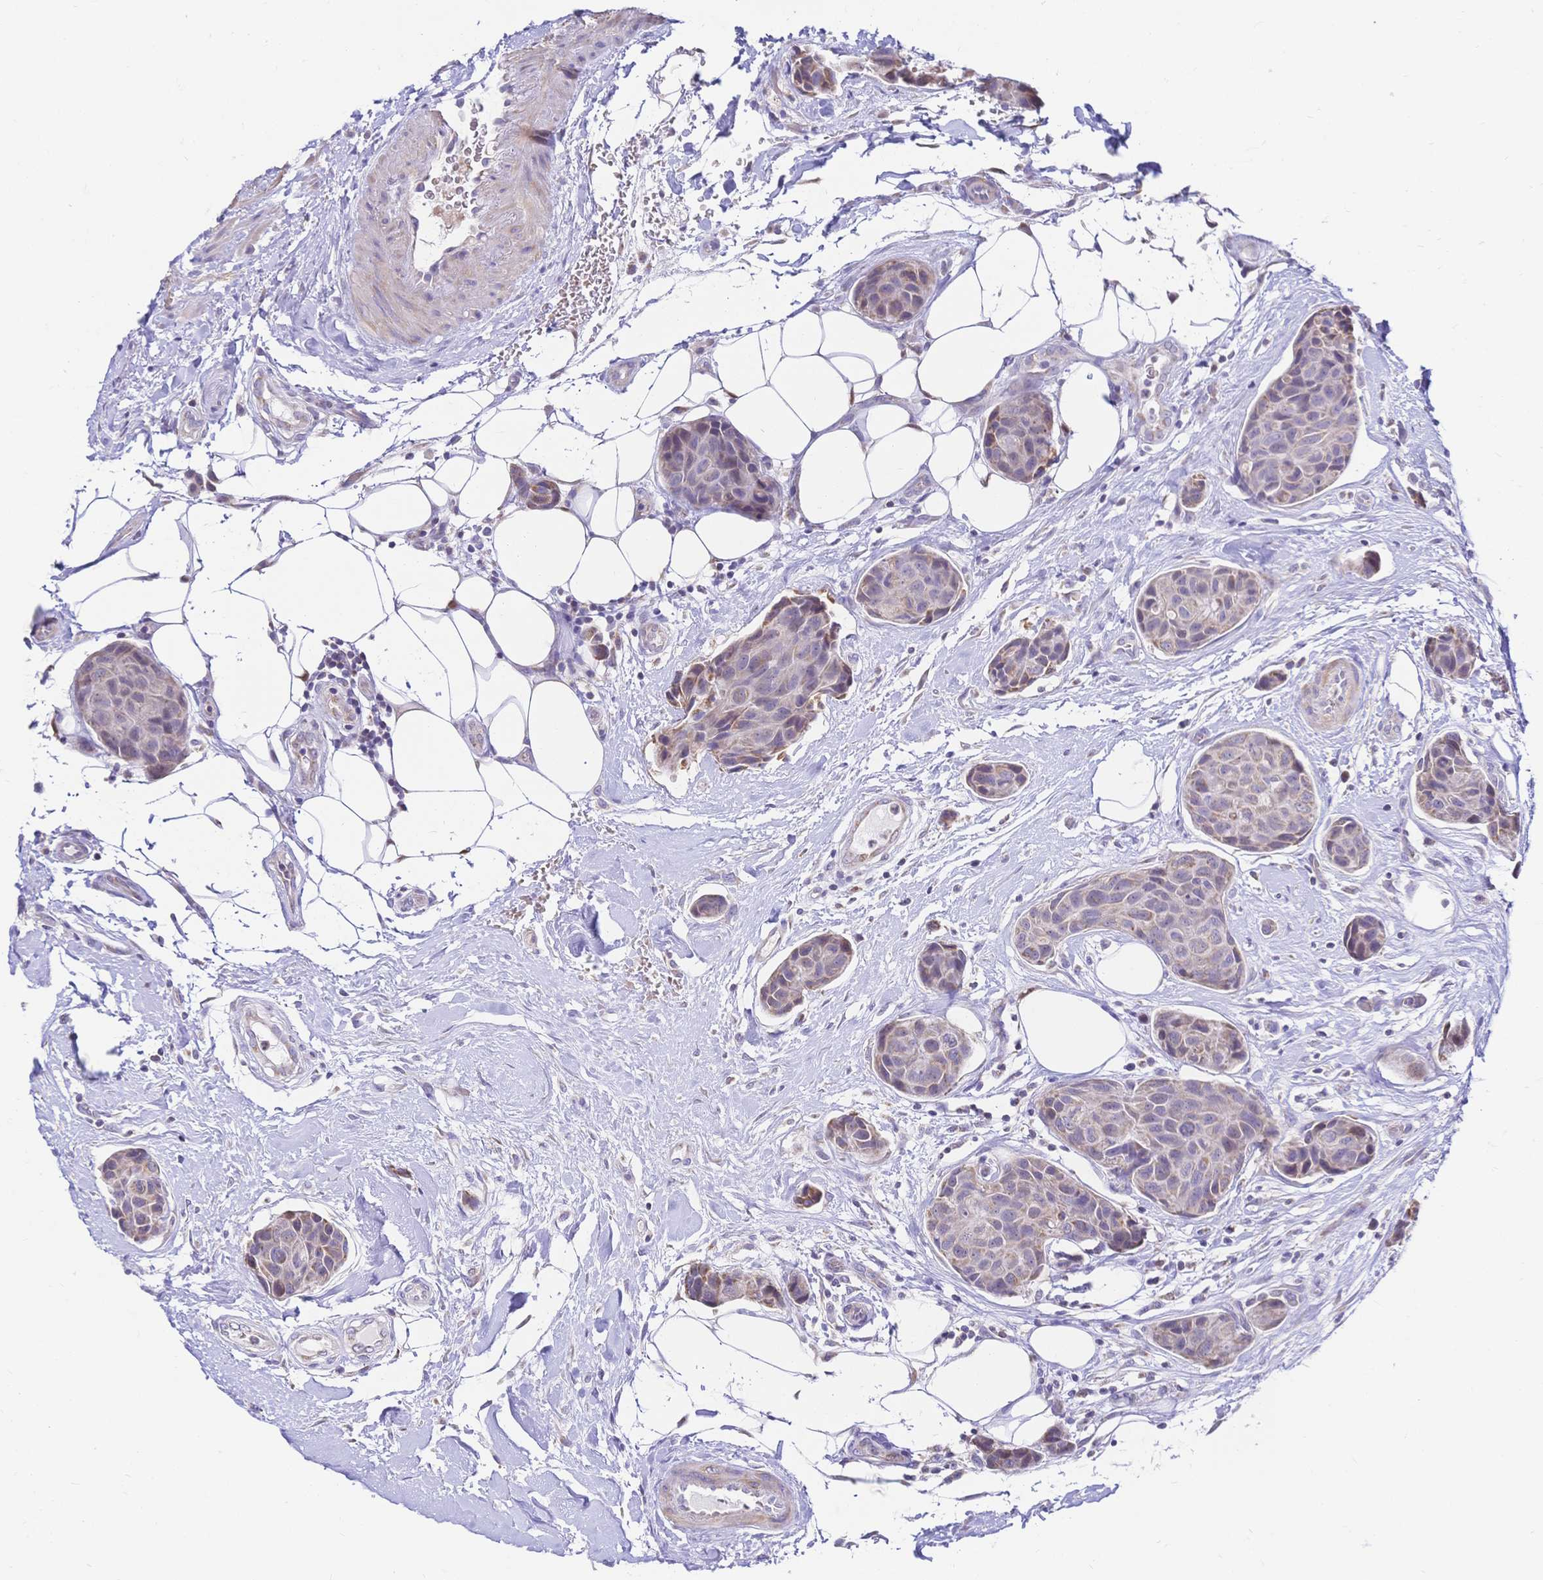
{"staining": {"intensity": "weak", "quantity": "<25%", "location": "cytoplasmic/membranous"}, "tissue": "breast cancer", "cell_type": "Tumor cells", "image_type": "cancer", "snomed": [{"axis": "morphology", "description": "Duct carcinoma"}, {"axis": "topography", "description": "Breast"}, {"axis": "topography", "description": "Lymph node"}], "caption": "This histopathology image is of breast infiltrating ductal carcinoma stained with immunohistochemistry to label a protein in brown with the nuclei are counter-stained blue. There is no positivity in tumor cells.", "gene": "CLEC18B", "patient": {"sex": "female", "age": 80}}